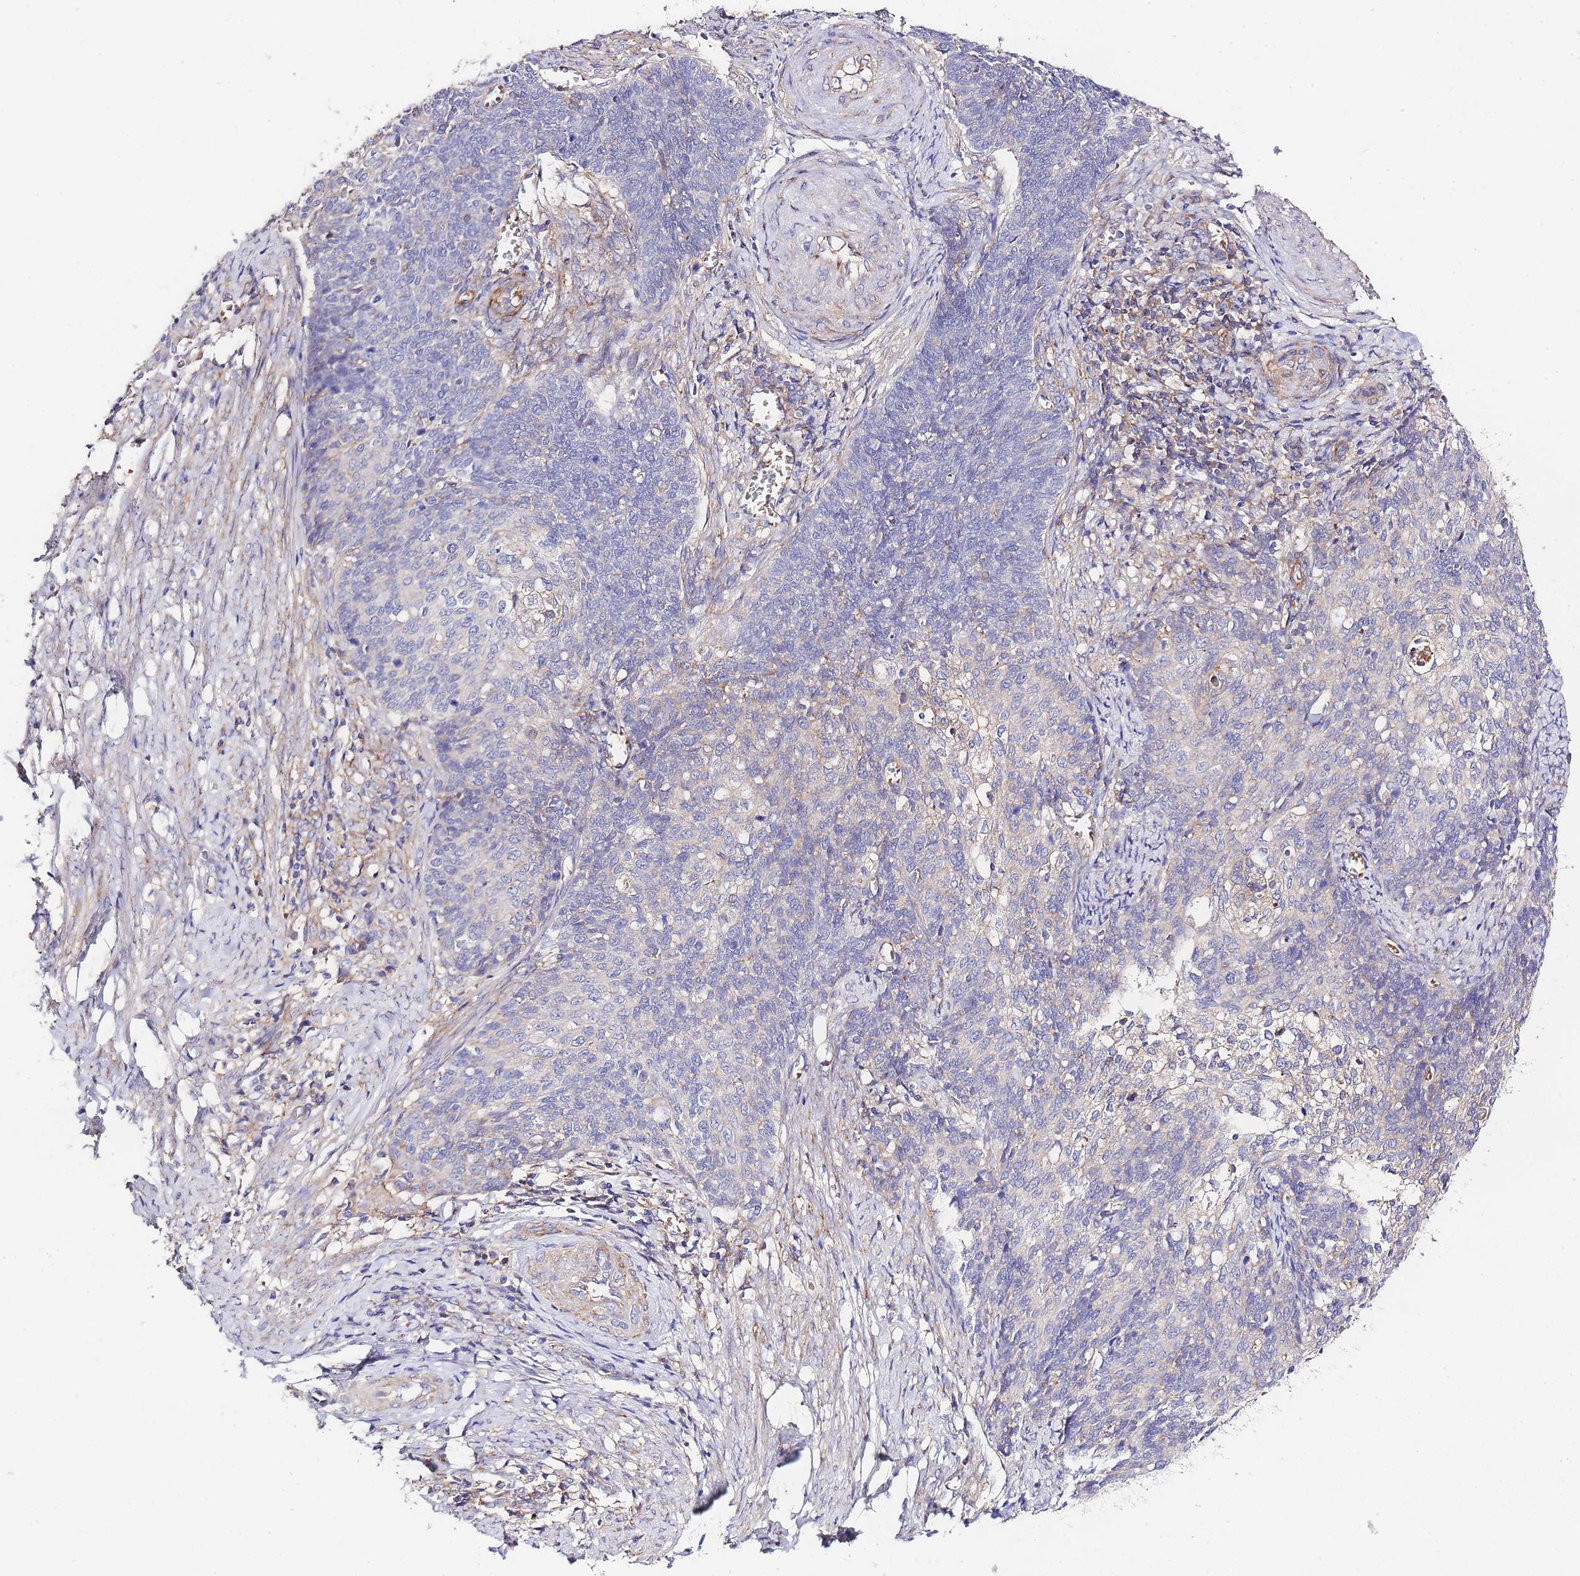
{"staining": {"intensity": "negative", "quantity": "none", "location": "none"}, "tissue": "cervical cancer", "cell_type": "Tumor cells", "image_type": "cancer", "snomed": [{"axis": "morphology", "description": "Squamous cell carcinoma, NOS"}, {"axis": "topography", "description": "Cervix"}], "caption": "High magnification brightfield microscopy of squamous cell carcinoma (cervical) stained with DAB (3,3'-diaminobenzidine) (brown) and counterstained with hematoxylin (blue): tumor cells show no significant staining.", "gene": "INSYN2B", "patient": {"sex": "female", "age": 39}}